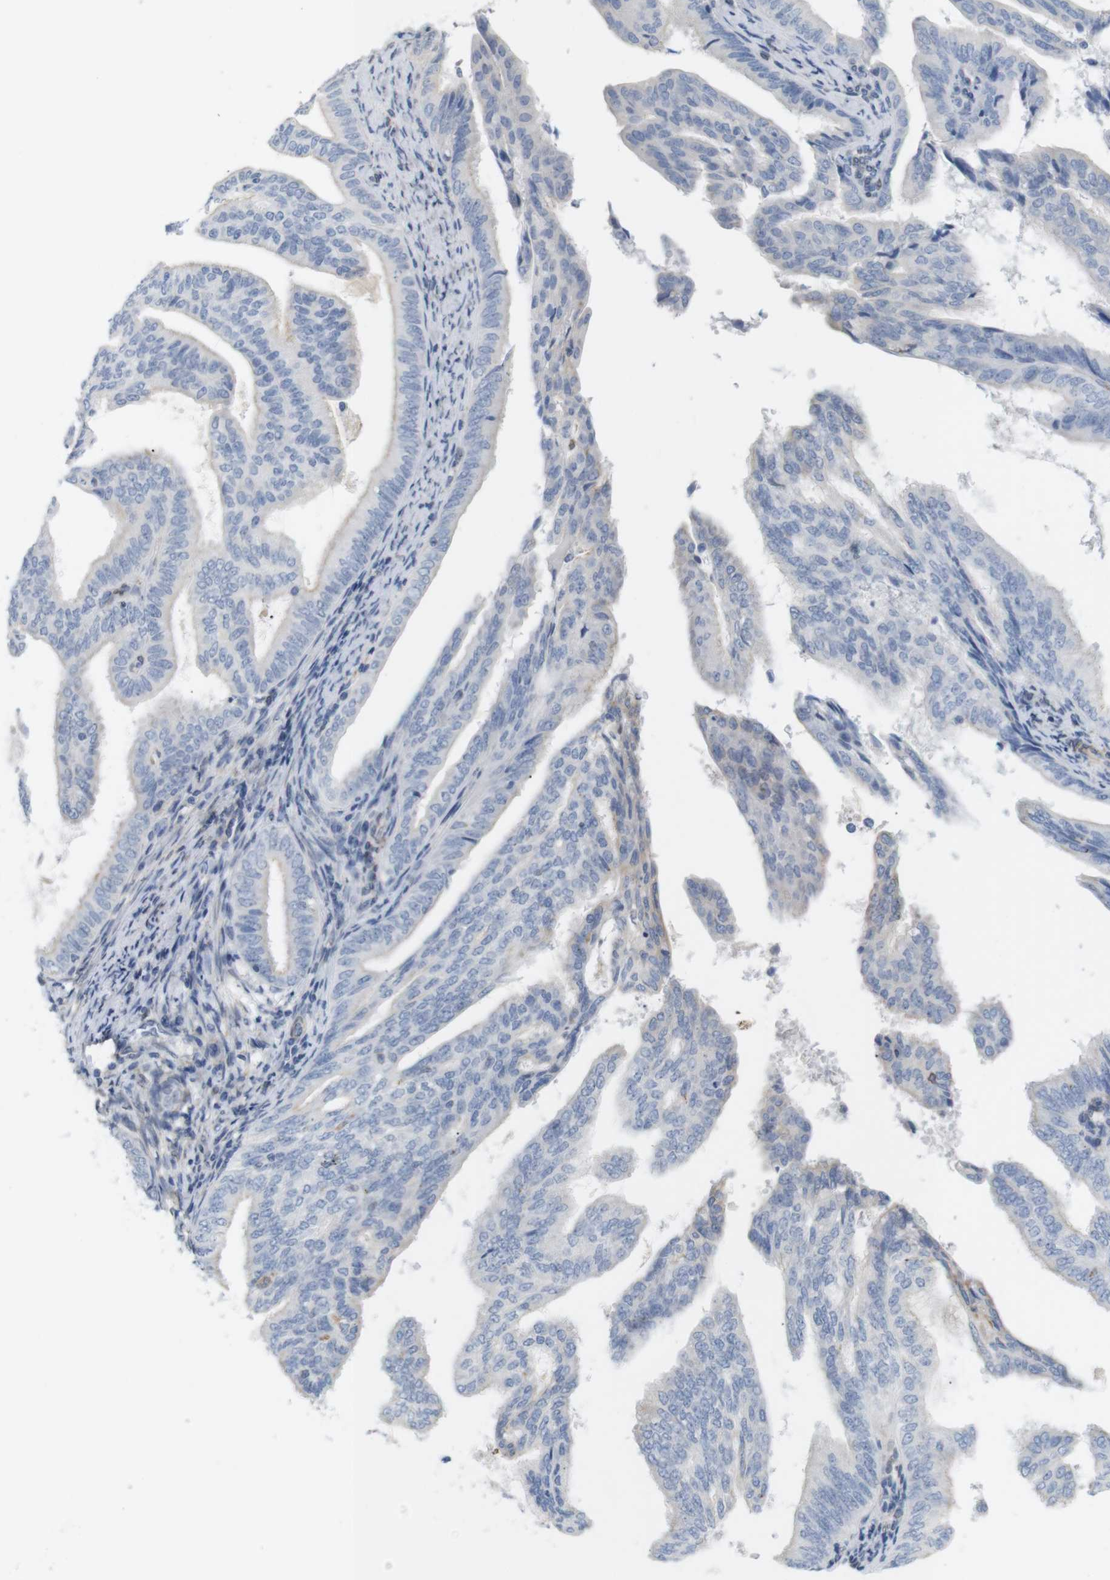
{"staining": {"intensity": "weak", "quantity": "<25%", "location": "cytoplasmic/membranous"}, "tissue": "endometrial cancer", "cell_type": "Tumor cells", "image_type": "cancer", "snomed": [{"axis": "morphology", "description": "Adenocarcinoma, NOS"}, {"axis": "topography", "description": "Endometrium"}], "caption": "A photomicrograph of human adenocarcinoma (endometrial) is negative for staining in tumor cells.", "gene": "ITPR1", "patient": {"sex": "female", "age": 58}}